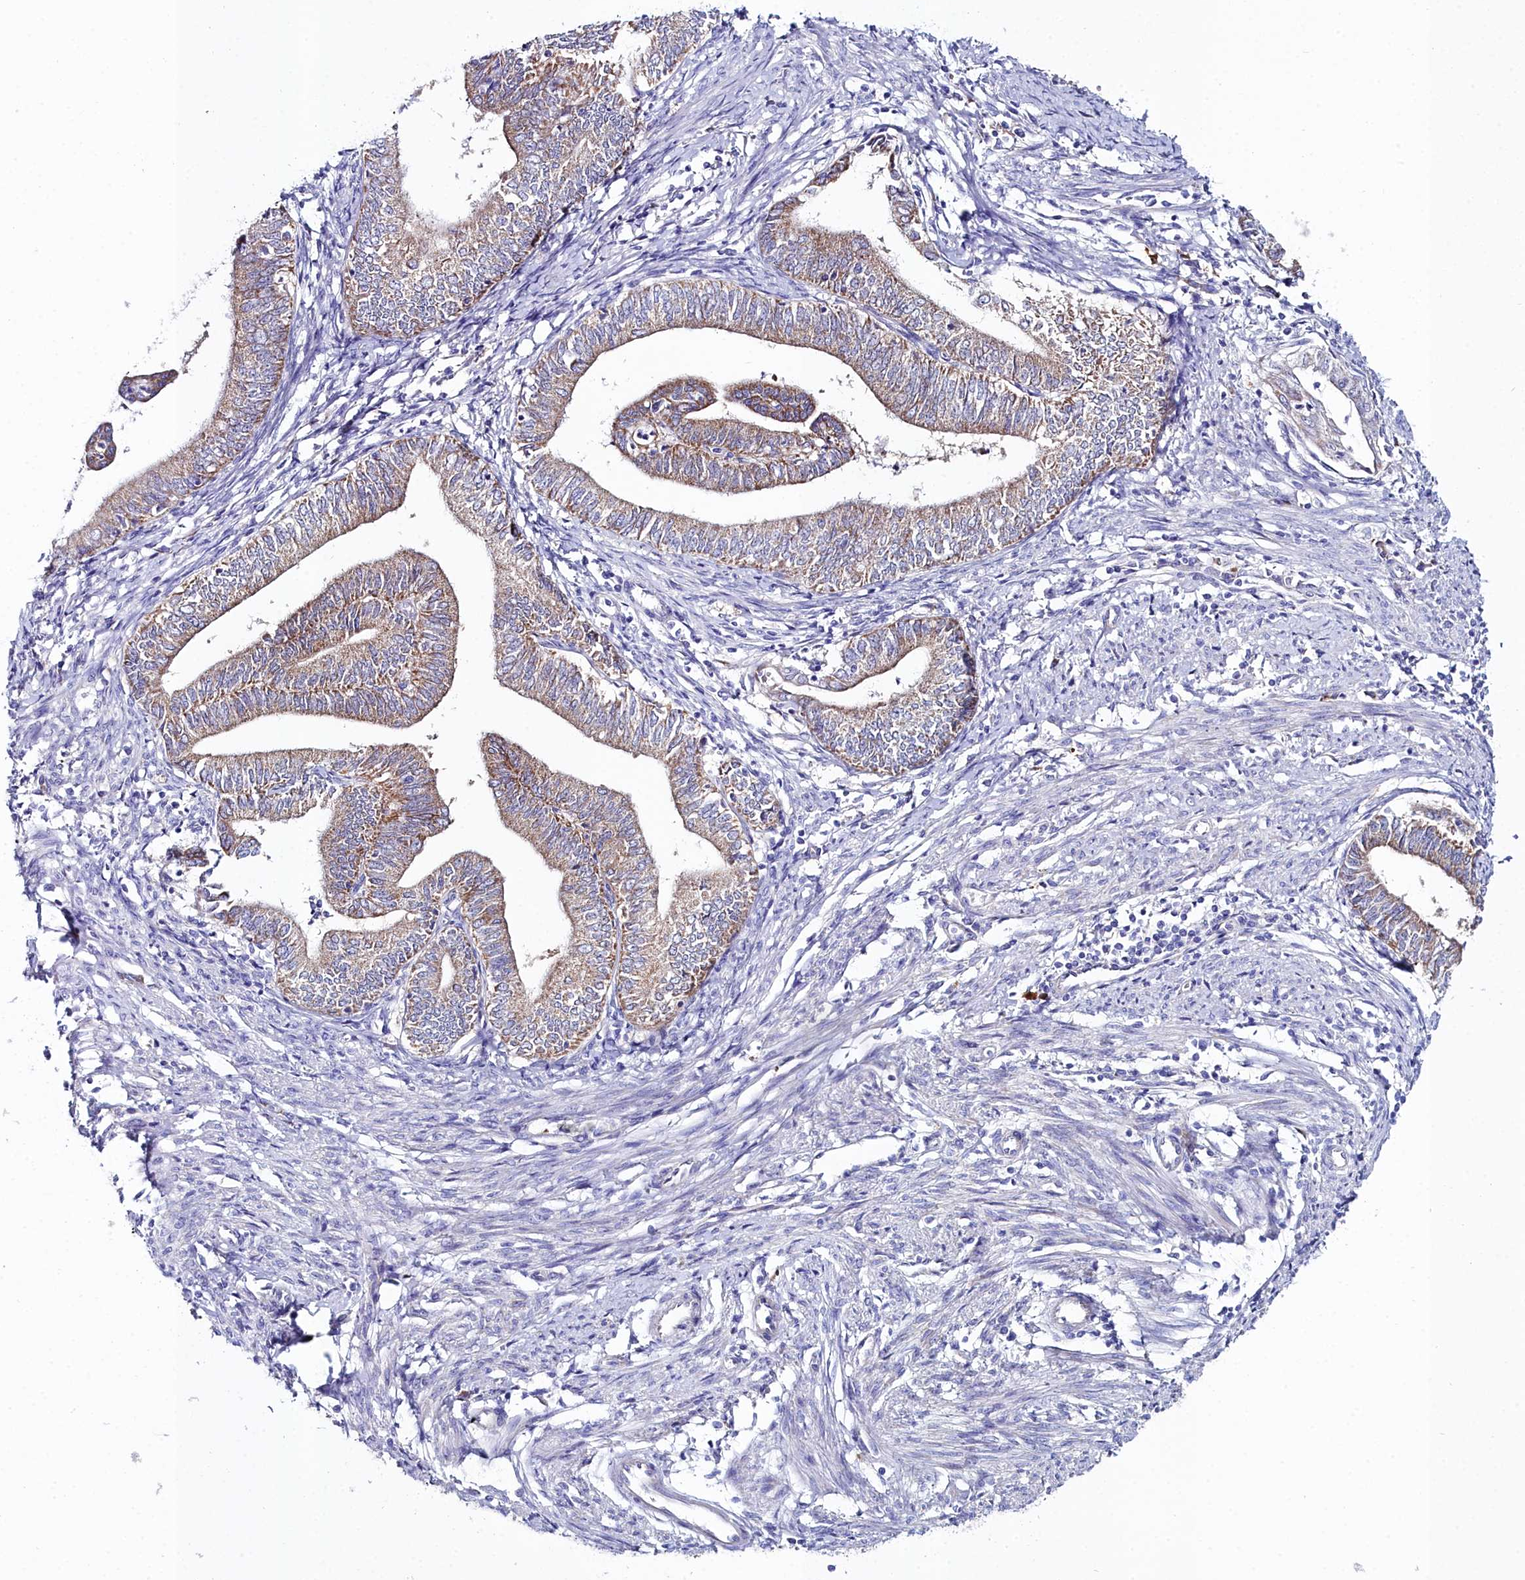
{"staining": {"intensity": "weak", "quantity": "25%-75%", "location": "cytoplasmic/membranous"}, "tissue": "endometrial cancer", "cell_type": "Tumor cells", "image_type": "cancer", "snomed": [{"axis": "morphology", "description": "Adenocarcinoma, NOS"}, {"axis": "topography", "description": "Endometrium"}], "caption": "Immunohistochemical staining of endometrial cancer (adenocarcinoma) reveals low levels of weak cytoplasmic/membranous protein expression in approximately 25%-75% of tumor cells.", "gene": "SLC49A3", "patient": {"sex": "female", "age": 66}}